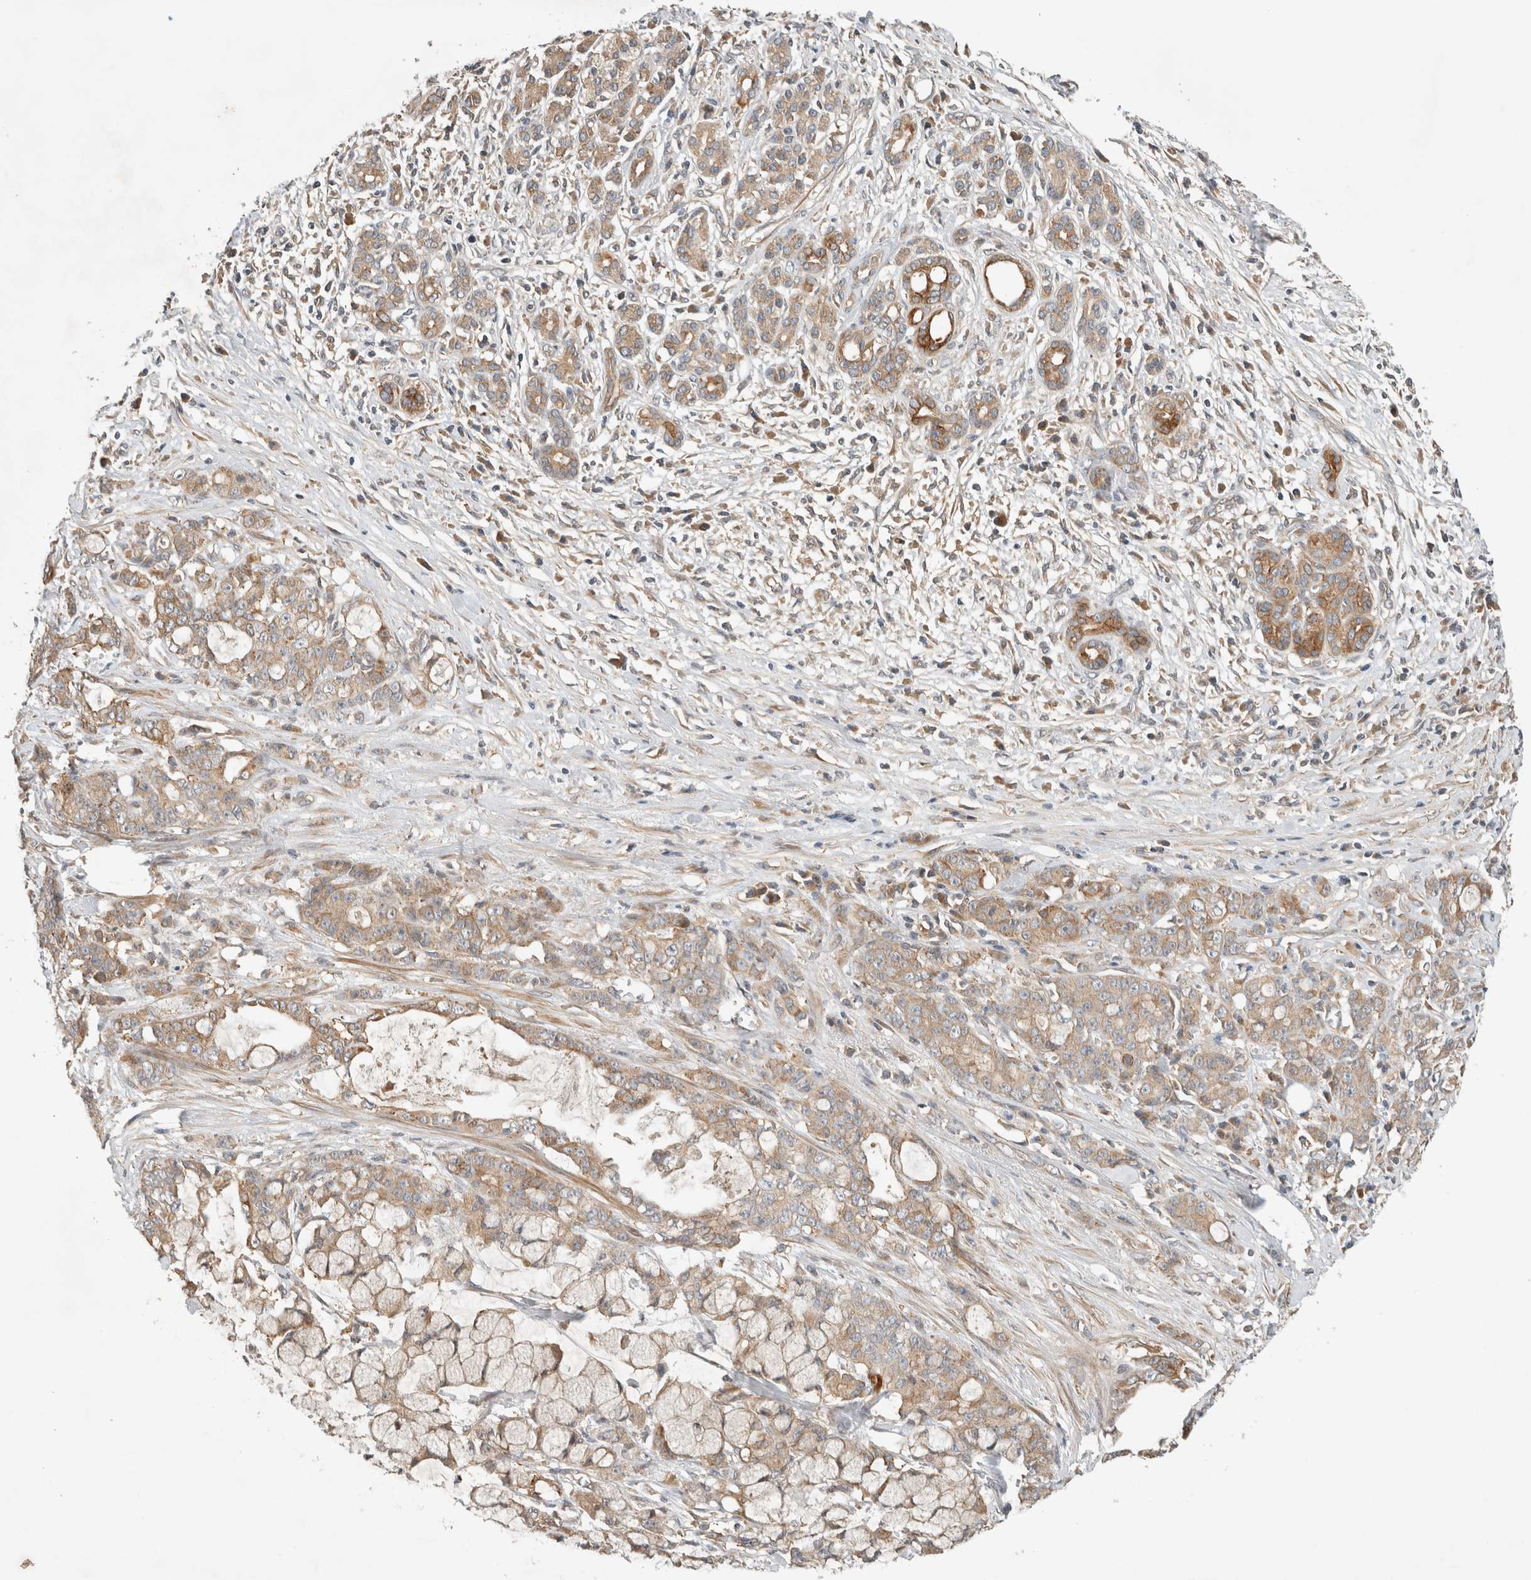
{"staining": {"intensity": "weak", "quantity": ">75%", "location": "cytoplasmic/membranous"}, "tissue": "pancreatic cancer", "cell_type": "Tumor cells", "image_type": "cancer", "snomed": [{"axis": "morphology", "description": "Adenocarcinoma, NOS"}, {"axis": "topography", "description": "Pancreas"}], "caption": "Protein expression analysis of pancreatic cancer shows weak cytoplasmic/membranous staining in approximately >75% of tumor cells.", "gene": "ARMC9", "patient": {"sex": "female", "age": 73}}